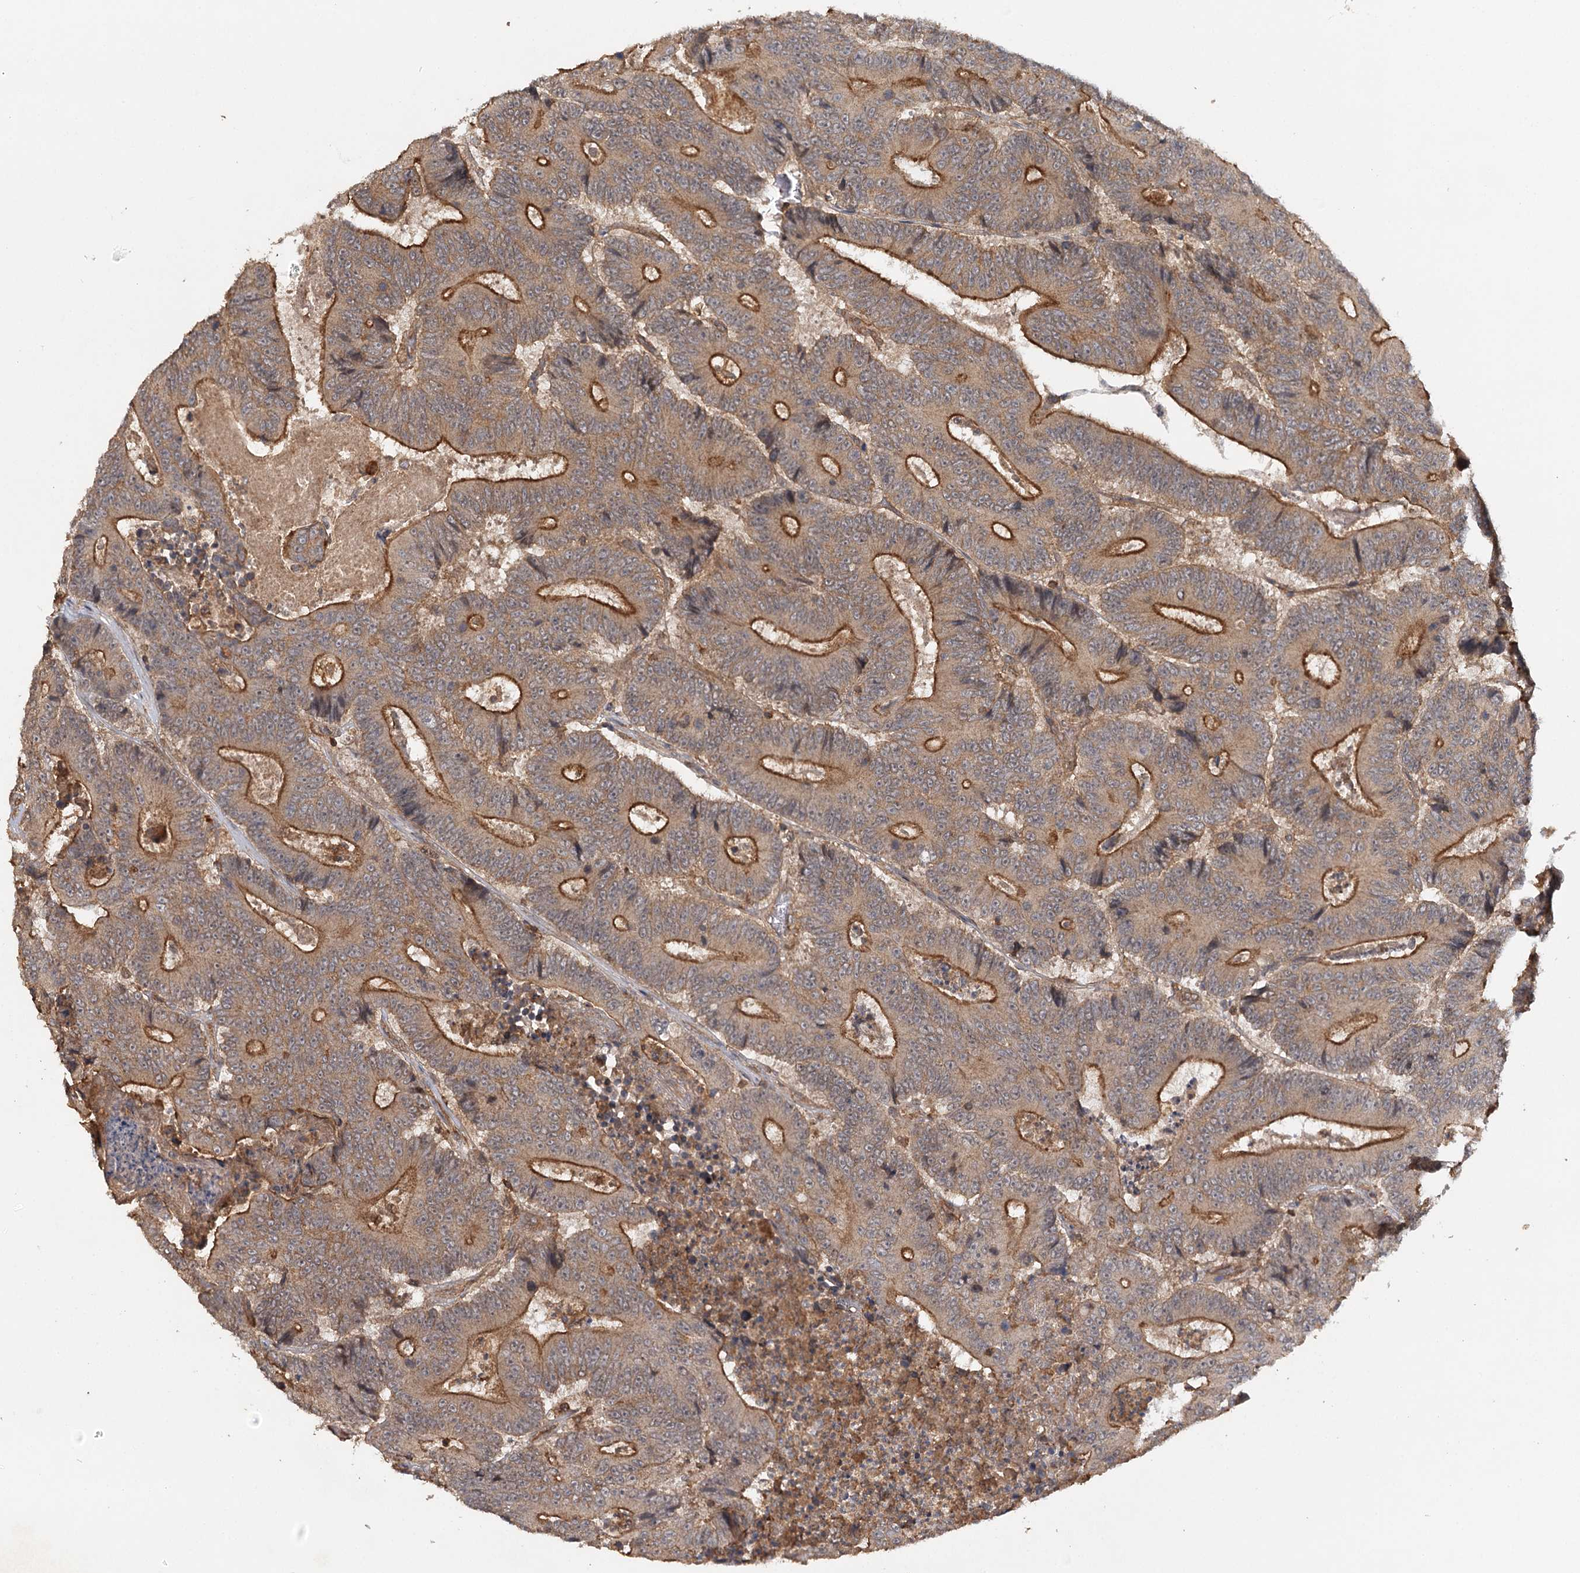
{"staining": {"intensity": "strong", "quantity": "25%-75%", "location": "cytoplasmic/membranous"}, "tissue": "colorectal cancer", "cell_type": "Tumor cells", "image_type": "cancer", "snomed": [{"axis": "morphology", "description": "Adenocarcinoma, NOS"}, {"axis": "topography", "description": "Colon"}], "caption": "A brown stain highlights strong cytoplasmic/membranous positivity of a protein in adenocarcinoma (colorectal) tumor cells. (Brightfield microscopy of DAB IHC at high magnification).", "gene": "BCR", "patient": {"sex": "male", "age": 83}}